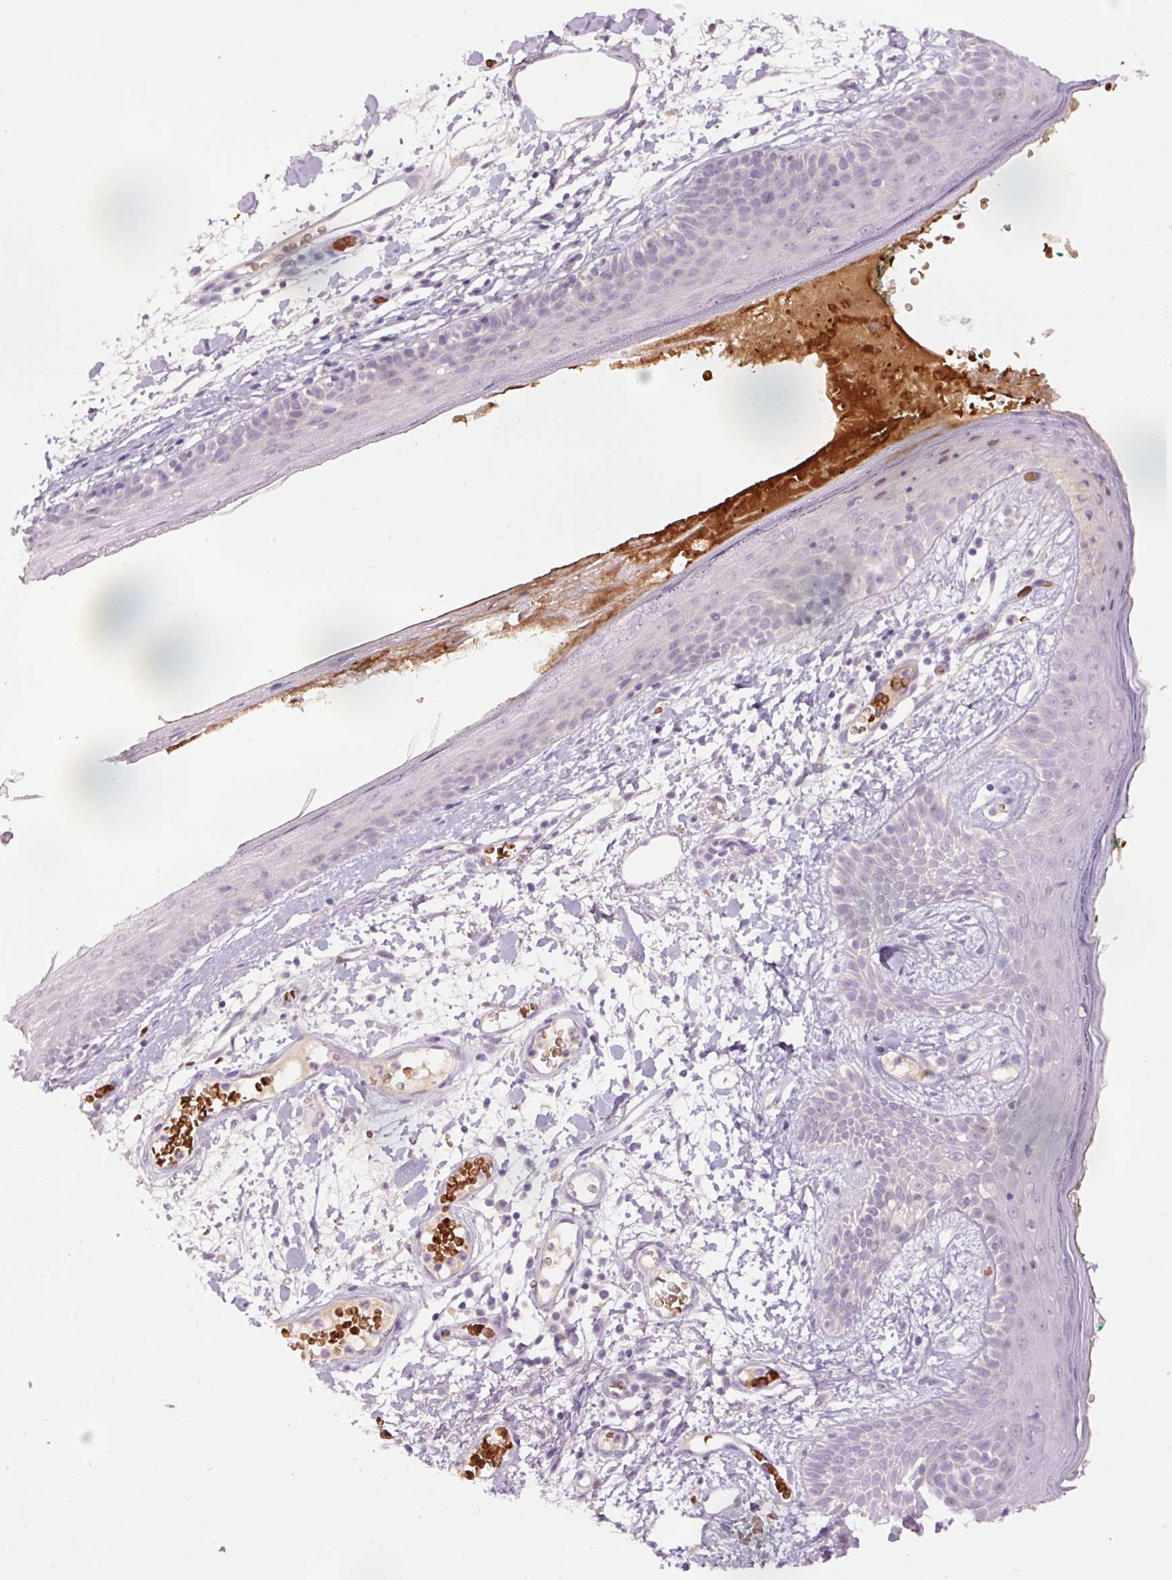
{"staining": {"intensity": "negative", "quantity": "none", "location": "none"}, "tissue": "skin", "cell_type": "Fibroblasts", "image_type": "normal", "snomed": [{"axis": "morphology", "description": "Normal tissue, NOS"}, {"axis": "topography", "description": "Skin"}], "caption": "Image shows no significant protein expression in fibroblasts of unremarkable skin.", "gene": "LY6G6D", "patient": {"sex": "male", "age": 79}}